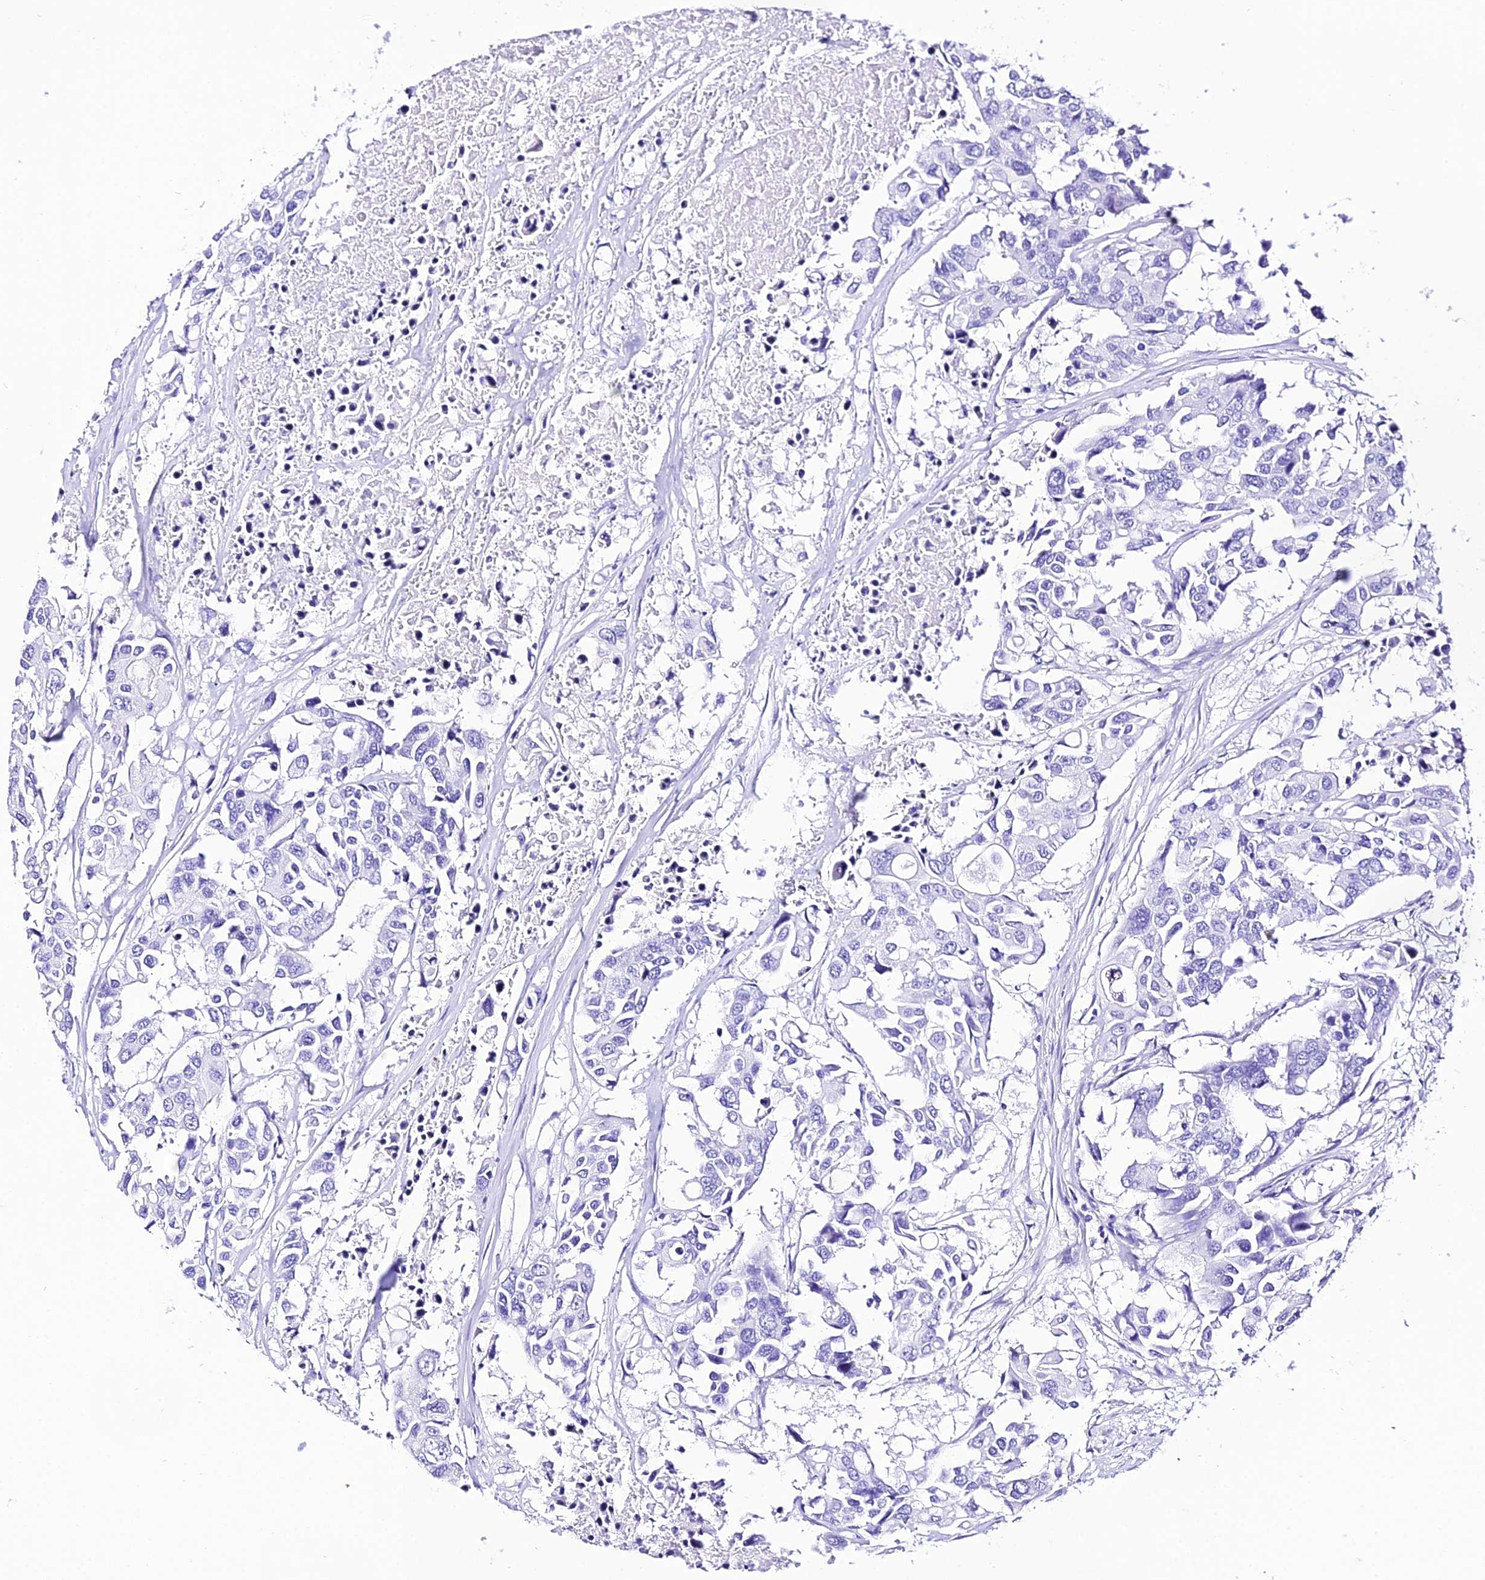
{"staining": {"intensity": "negative", "quantity": "none", "location": "none"}, "tissue": "colorectal cancer", "cell_type": "Tumor cells", "image_type": "cancer", "snomed": [{"axis": "morphology", "description": "Adenocarcinoma, NOS"}, {"axis": "topography", "description": "Colon"}], "caption": "Tumor cells show no significant staining in colorectal cancer (adenocarcinoma).", "gene": "TRMT44", "patient": {"sex": "male", "age": 77}}